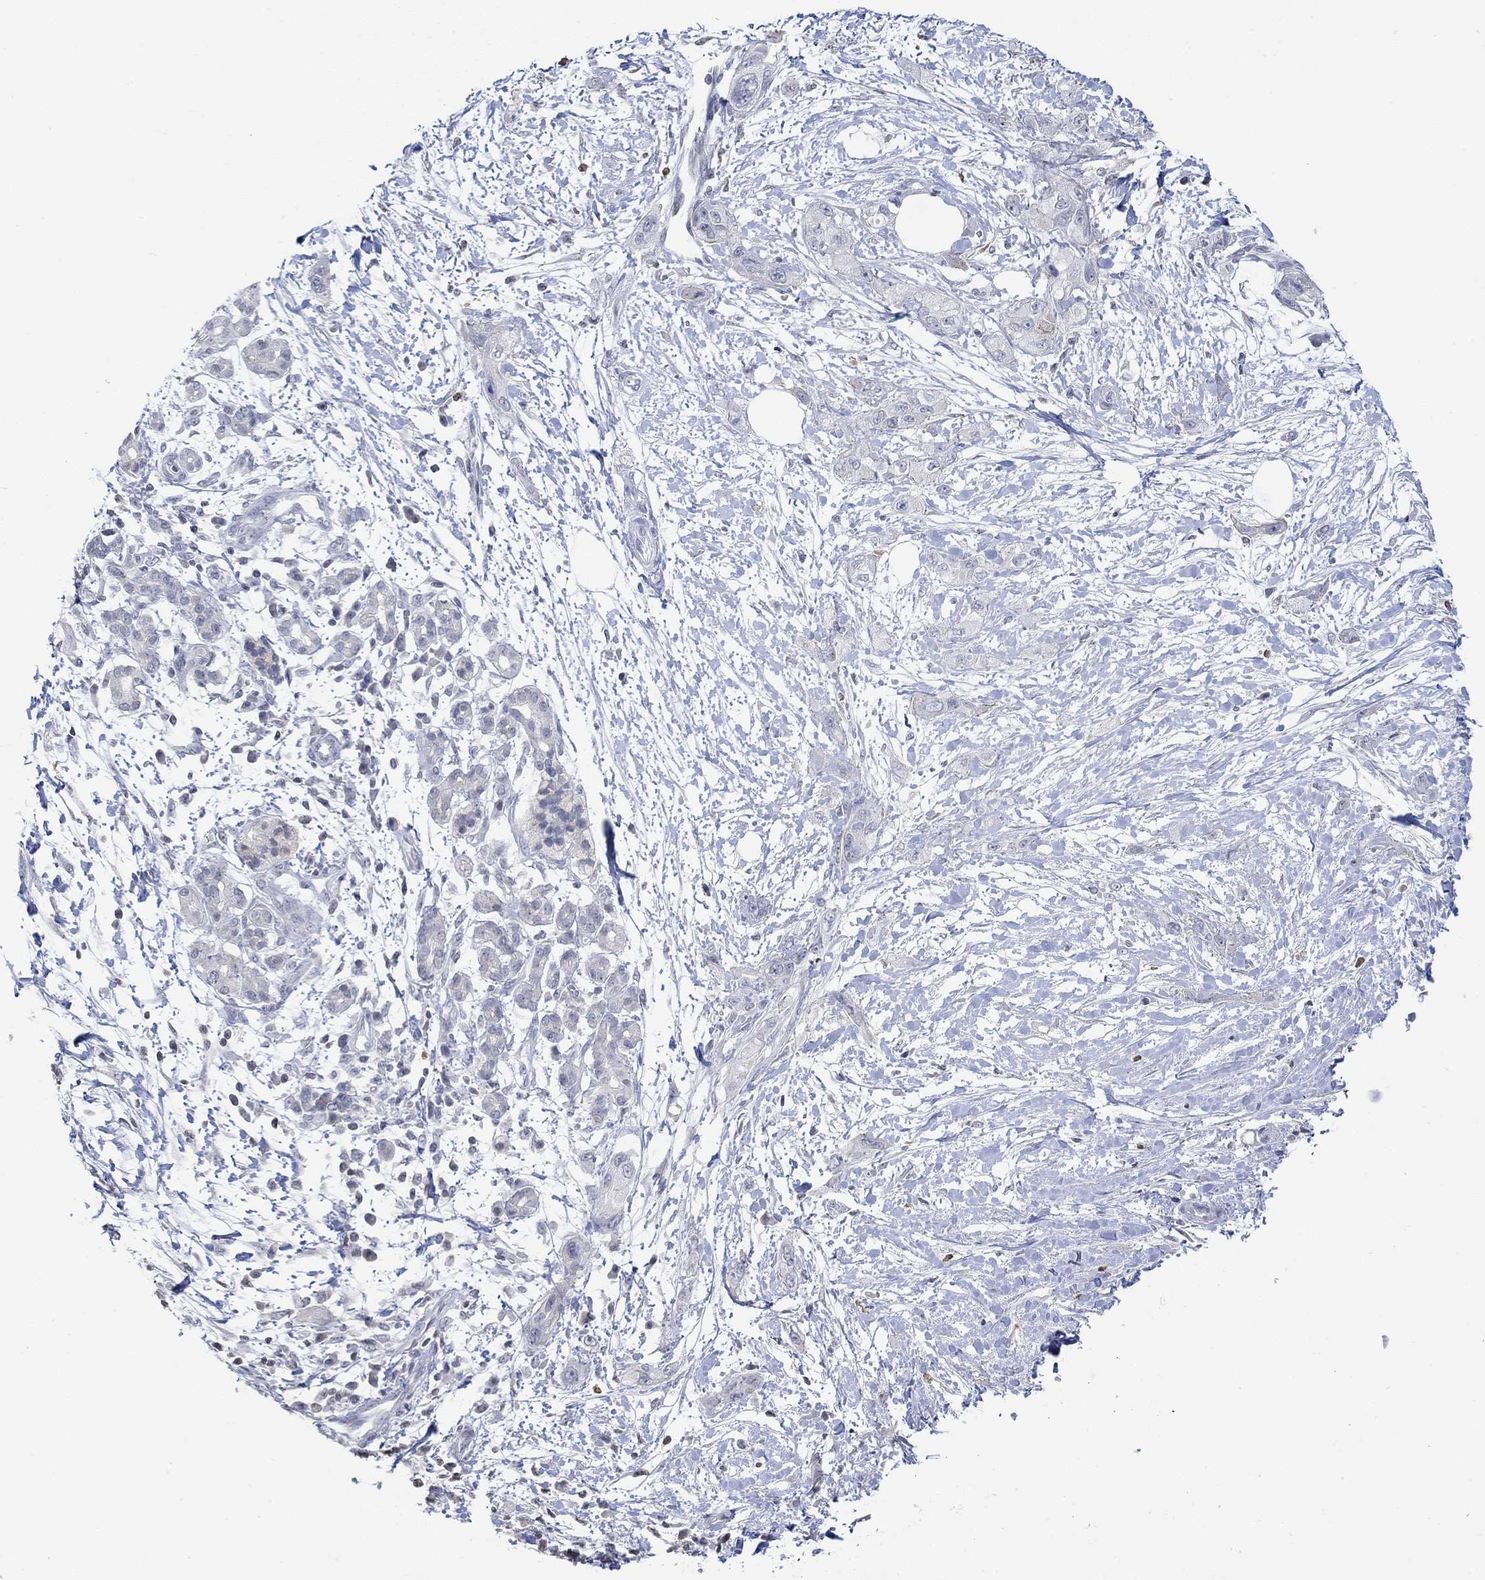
{"staining": {"intensity": "negative", "quantity": "none", "location": "none"}, "tissue": "pancreatic cancer", "cell_type": "Tumor cells", "image_type": "cancer", "snomed": [{"axis": "morphology", "description": "Adenocarcinoma, NOS"}, {"axis": "topography", "description": "Pancreas"}], "caption": "High power microscopy photomicrograph of an immunohistochemistry (IHC) image of adenocarcinoma (pancreatic), revealing no significant positivity in tumor cells. Brightfield microscopy of immunohistochemistry stained with DAB (brown) and hematoxylin (blue), captured at high magnification.", "gene": "TMEM255A", "patient": {"sex": "male", "age": 72}}